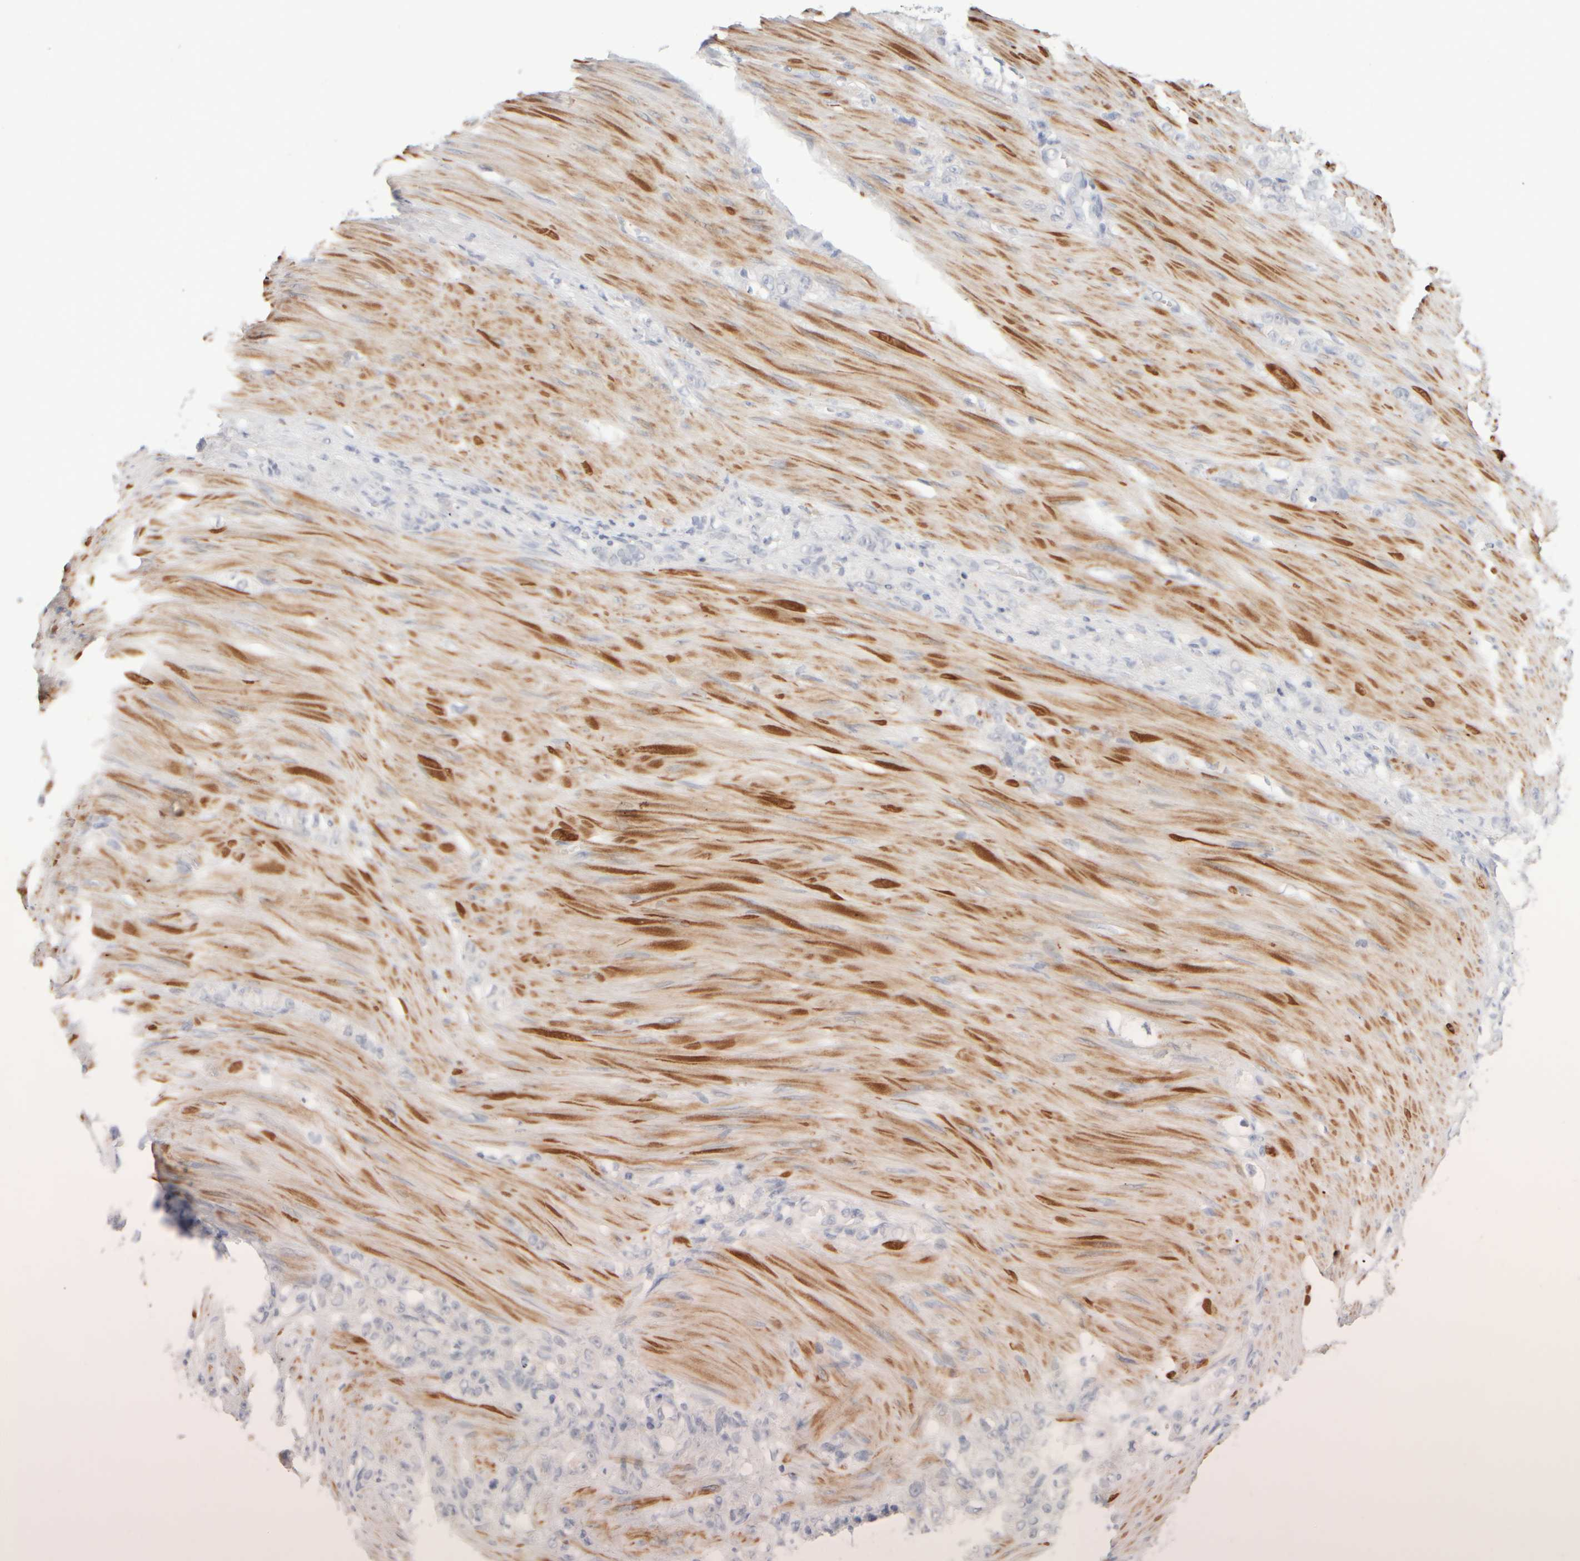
{"staining": {"intensity": "negative", "quantity": "none", "location": "none"}, "tissue": "stomach cancer", "cell_type": "Tumor cells", "image_type": "cancer", "snomed": [{"axis": "morphology", "description": "Normal tissue, NOS"}, {"axis": "morphology", "description": "Adenocarcinoma, NOS"}, {"axis": "topography", "description": "Stomach"}], "caption": "Immunohistochemistry (IHC) micrograph of neoplastic tissue: stomach adenocarcinoma stained with DAB exhibits no significant protein expression in tumor cells.", "gene": "ZNF112", "patient": {"sex": "male", "age": 82}}